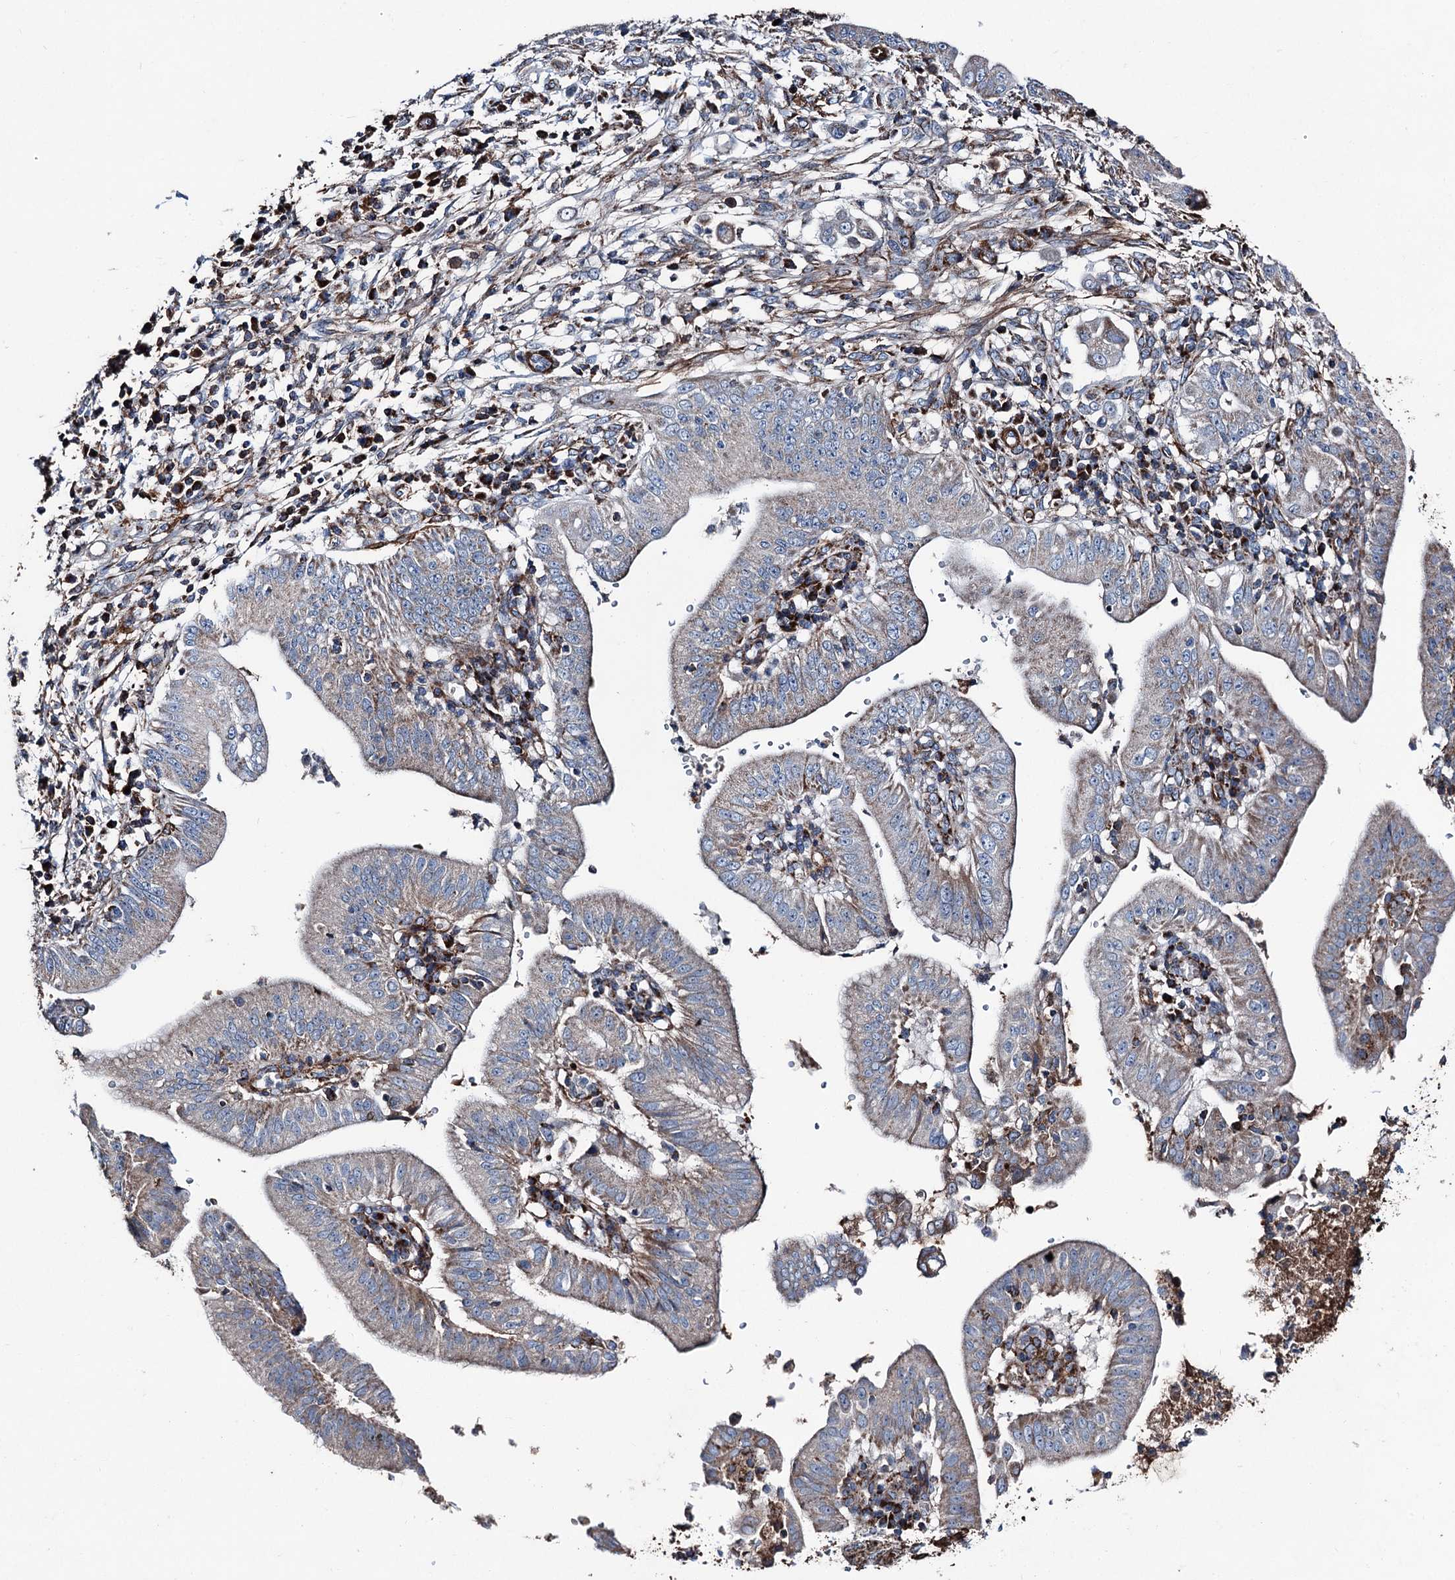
{"staining": {"intensity": "weak", "quantity": "25%-75%", "location": "cytoplasmic/membranous"}, "tissue": "pancreatic cancer", "cell_type": "Tumor cells", "image_type": "cancer", "snomed": [{"axis": "morphology", "description": "Adenocarcinoma, NOS"}, {"axis": "topography", "description": "Pancreas"}], "caption": "Weak cytoplasmic/membranous positivity is present in approximately 25%-75% of tumor cells in pancreatic cancer (adenocarcinoma).", "gene": "DDIAS", "patient": {"sex": "male", "age": 68}}